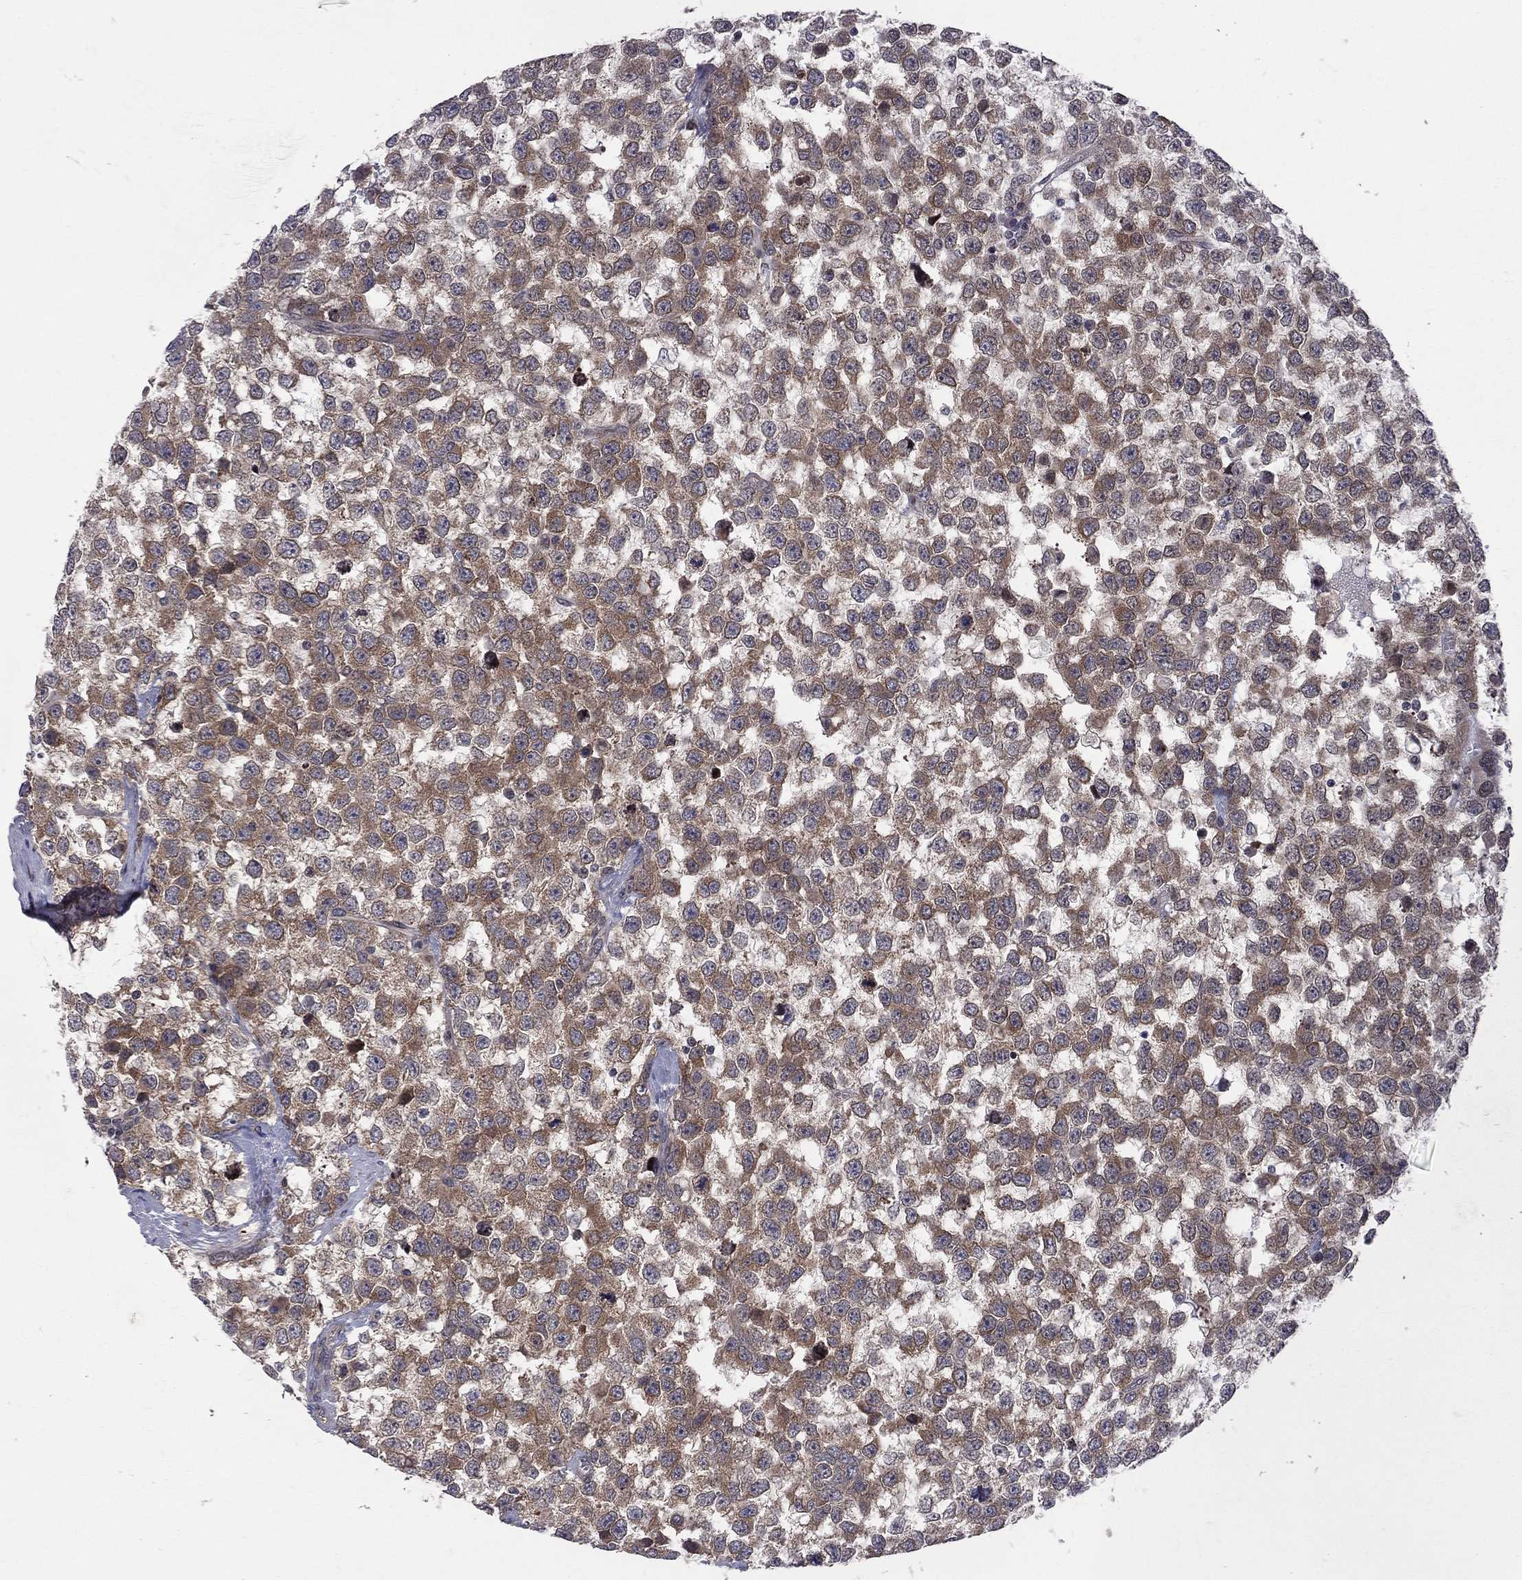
{"staining": {"intensity": "moderate", "quantity": ">75%", "location": "cytoplasmic/membranous"}, "tissue": "testis cancer", "cell_type": "Tumor cells", "image_type": "cancer", "snomed": [{"axis": "morphology", "description": "Normal tissue, NOS"}, {"axis": "morphology", "description": "Seminoma, NOS"}, {"axis": "topography", "description": "Testis"}, {"axis": "topography", "description": "Epididymis"}], "caption": "Testis cancer stained for a protein demonstrates moderate cytoplasmic/membranous positivity in tumor cells.", "gene": "CNOT11", "patient": {"sex": "male", "age": 34}}